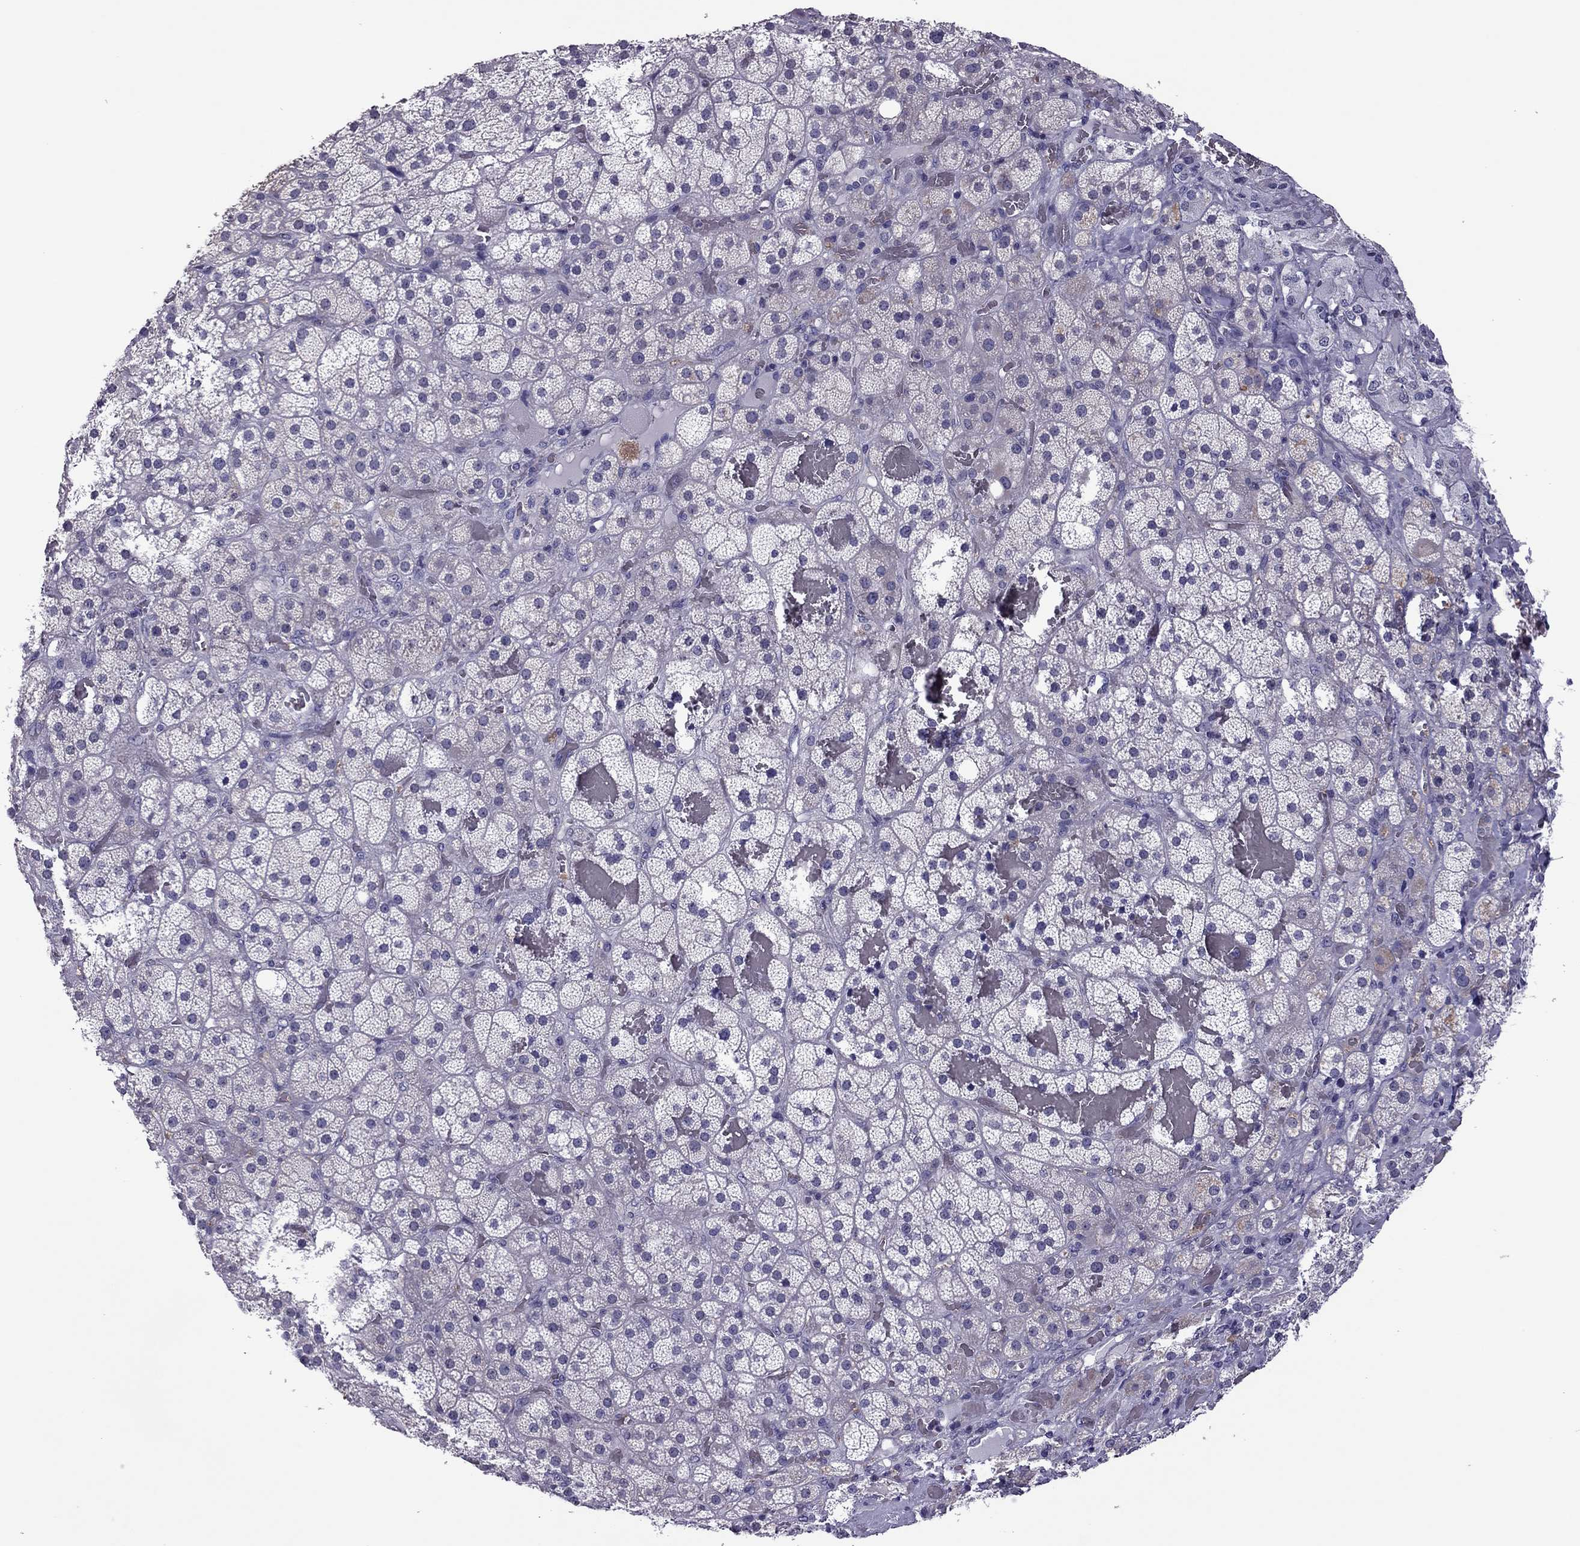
{"staining": {"intensity": "weak", "quantity": "<25%", "location": "cytoplasmic/membranous"}, "tissue": "adrenal gland", "cell_type": "Glandular cells", "image_type": "normal", "snomed": [{"axis": "morphology", "description": "Normal tissue, NOS"}, {"axis": "topography", "description": "Adrenal gland"}], "caption": "Glandular cells show no significant expression in normal adrenal gland. (DAB immunohistochemistry visualized using brightfield microscopy, high magnification).", "gene": "SLC16A8", "patient": {"sex": "male", "age": 57}}